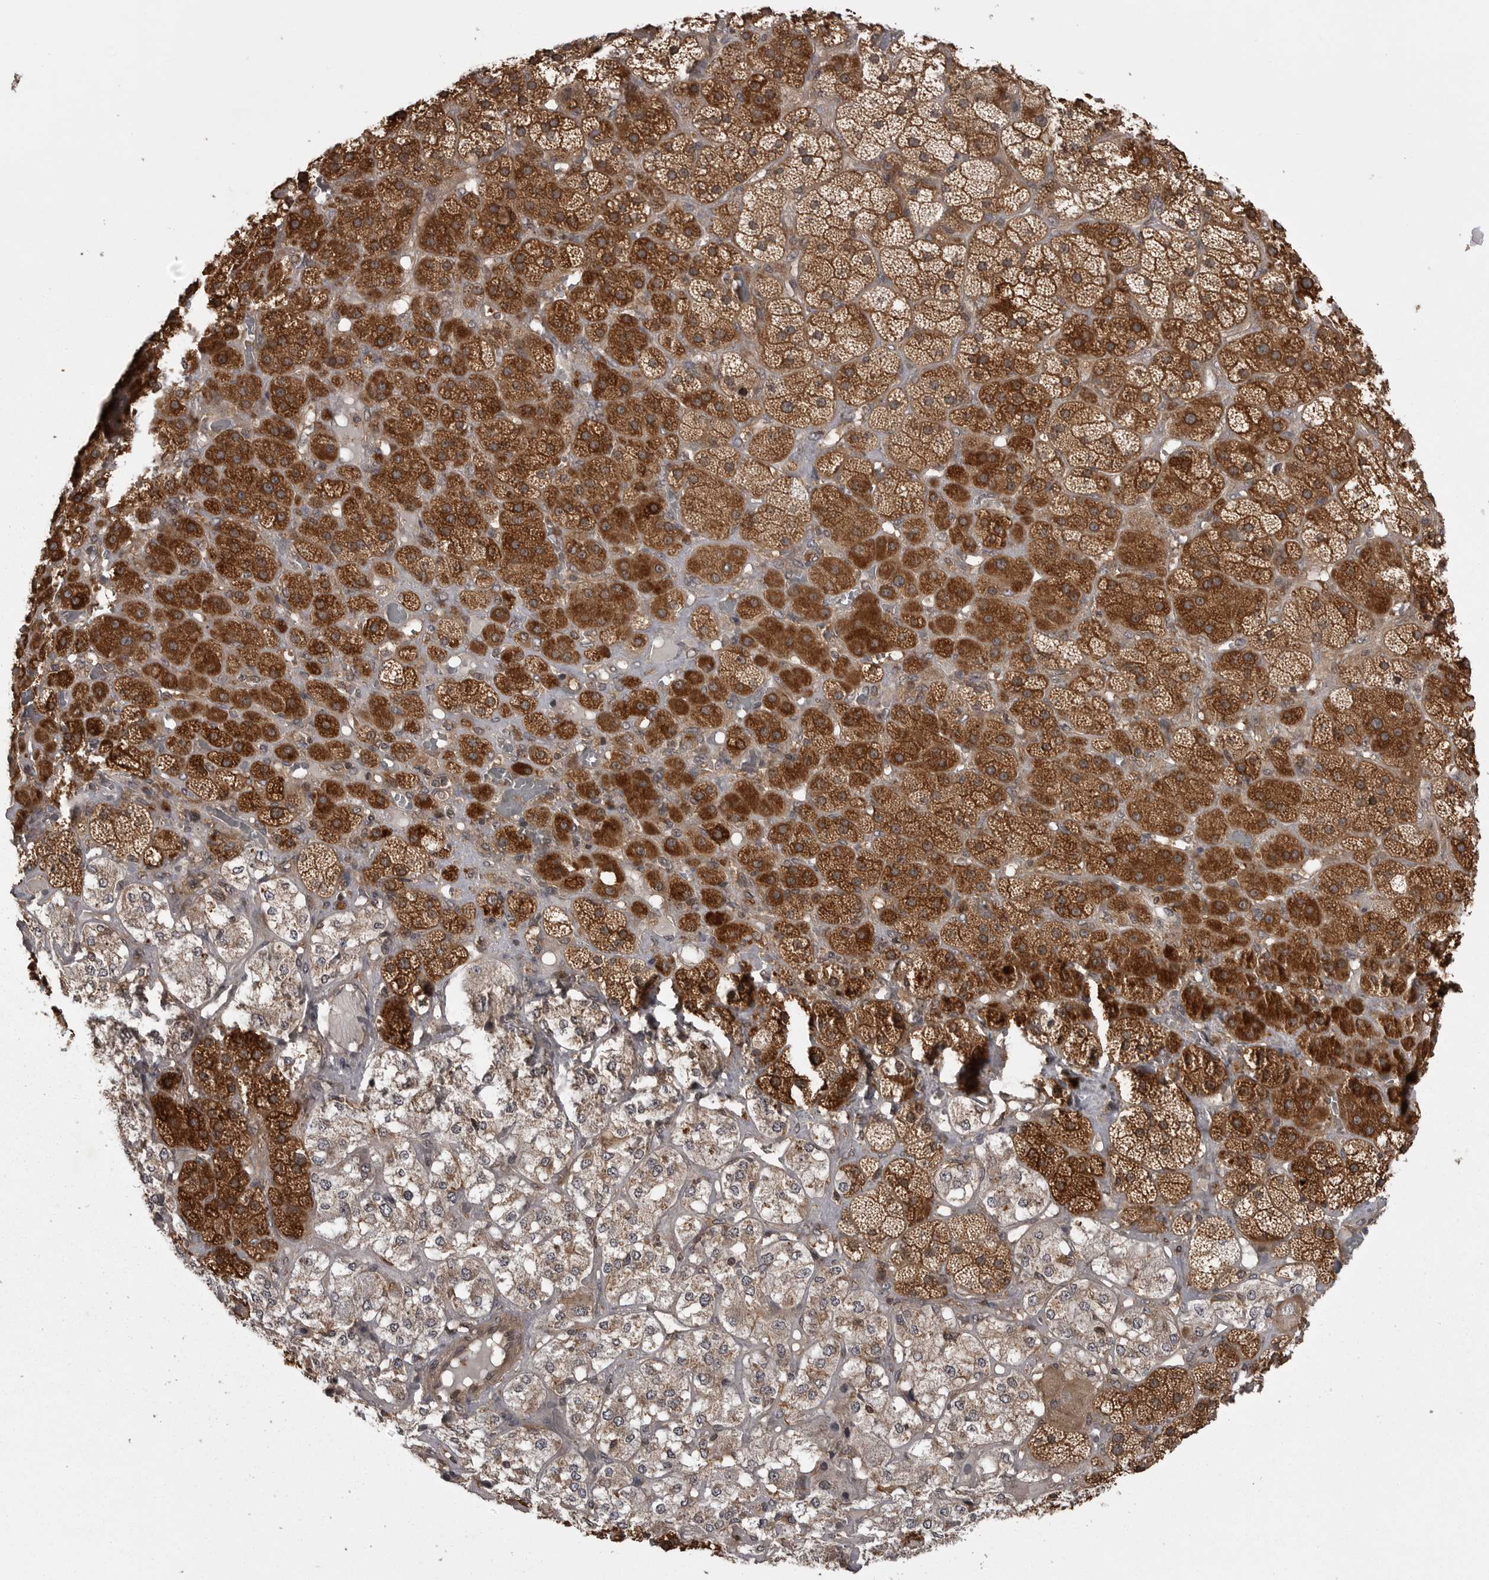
{"staining": {"intensity": "strong", "quantity": ">75%", "location": "cytoplasmic/membranous"}, "tissue": "adrenal gland", "cell_type": "Glandular cells", "image_type": "normal", "snomed": [{"axis": "morphology", "description": "Normal tissue, NOS"}, {"axis": "topography", "description": "Adrenal gland"}], "caption": "Immunohistochemical staining of normal adrenal gland reveals strong cytoplasmic/membranous protein positivity in about >75% of glandular cells.", "gene": "STK24", "patient": {"sex": "male", "age": 57}}